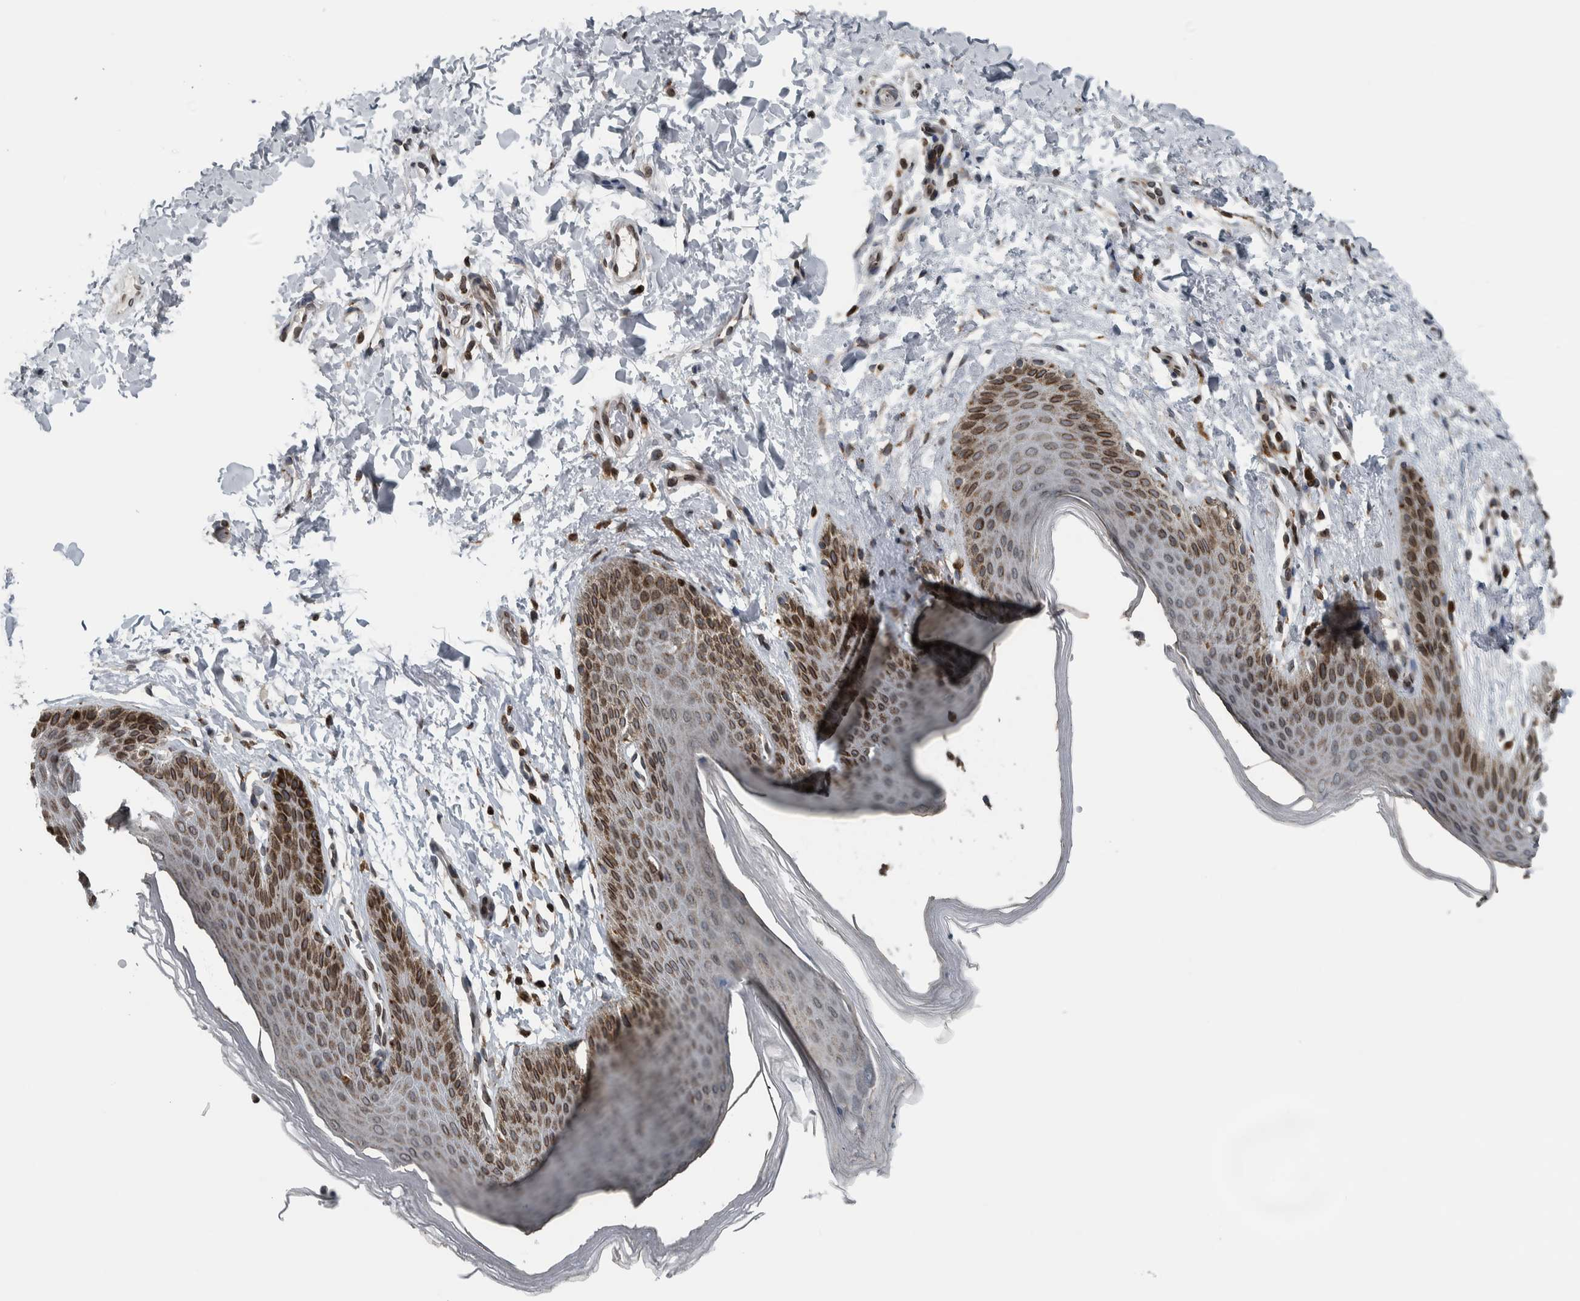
{"staining": {"intensity": "moderate", "quantity": "25%-75%", "location": "cytoplasmic/membranous,nuclear"}, "tissue": "skin", "cell_type": "Epidermal cells", "image_type": "normal", "snomed": [{"axis": "morphology", "description": "Normal tissue, NOS"}, {"axis": "topography", "description": "Anal"}, {"axis": "topography", "description": "Peripheral nerve tissue"}], "caption": "Protein analysis of normal skin exhibits moderate cytoplasmic/membranous,nuclear staining in approximately 25%-75% of epidermal cells. (Stains: DAB in brown, nuclei in blue, Microscopy: brightfield microscopy at high magnification).", "gene": "FAM135B", "patient": {"sex": "male", "age": 44}}